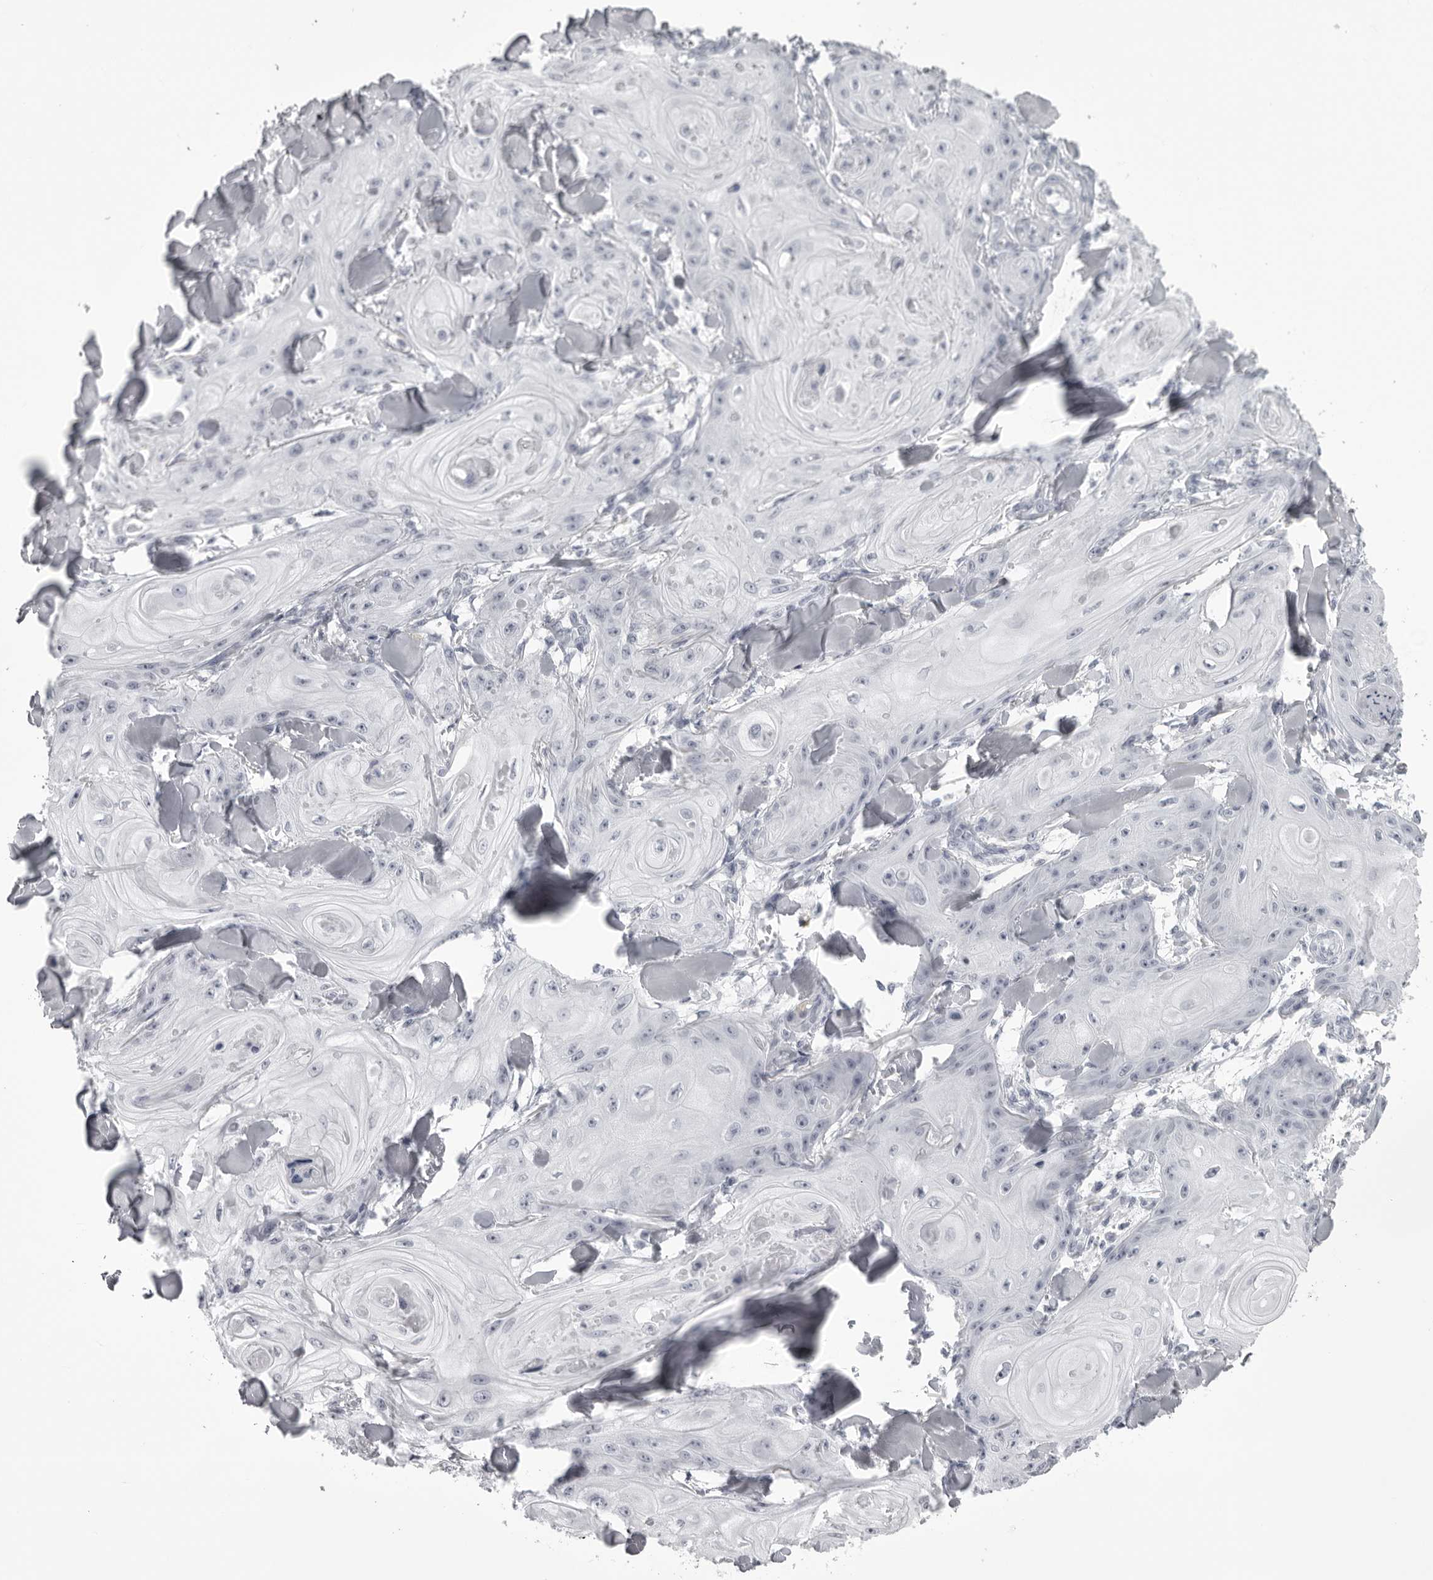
{"staining": {"intensity": "negative", "quantity": "none", "location": "none"}, "tissue": "skin cancer", "cell_type": "Tumor cells", "image_type": "cancer", "snomed": [{"axis": "morphology", "description": "Squamous cell carcinoma, NOS"}, {"axis": "topography", "description": "Skin"}], "caption": "Immunohistochemistry of human skin cancer exhibits no expression in tumor cells. (Immunohistochemistry, brightfield microscopy, high magnification).", "gene": "UROD", "patient": {"sex": "male", "age": 74}}